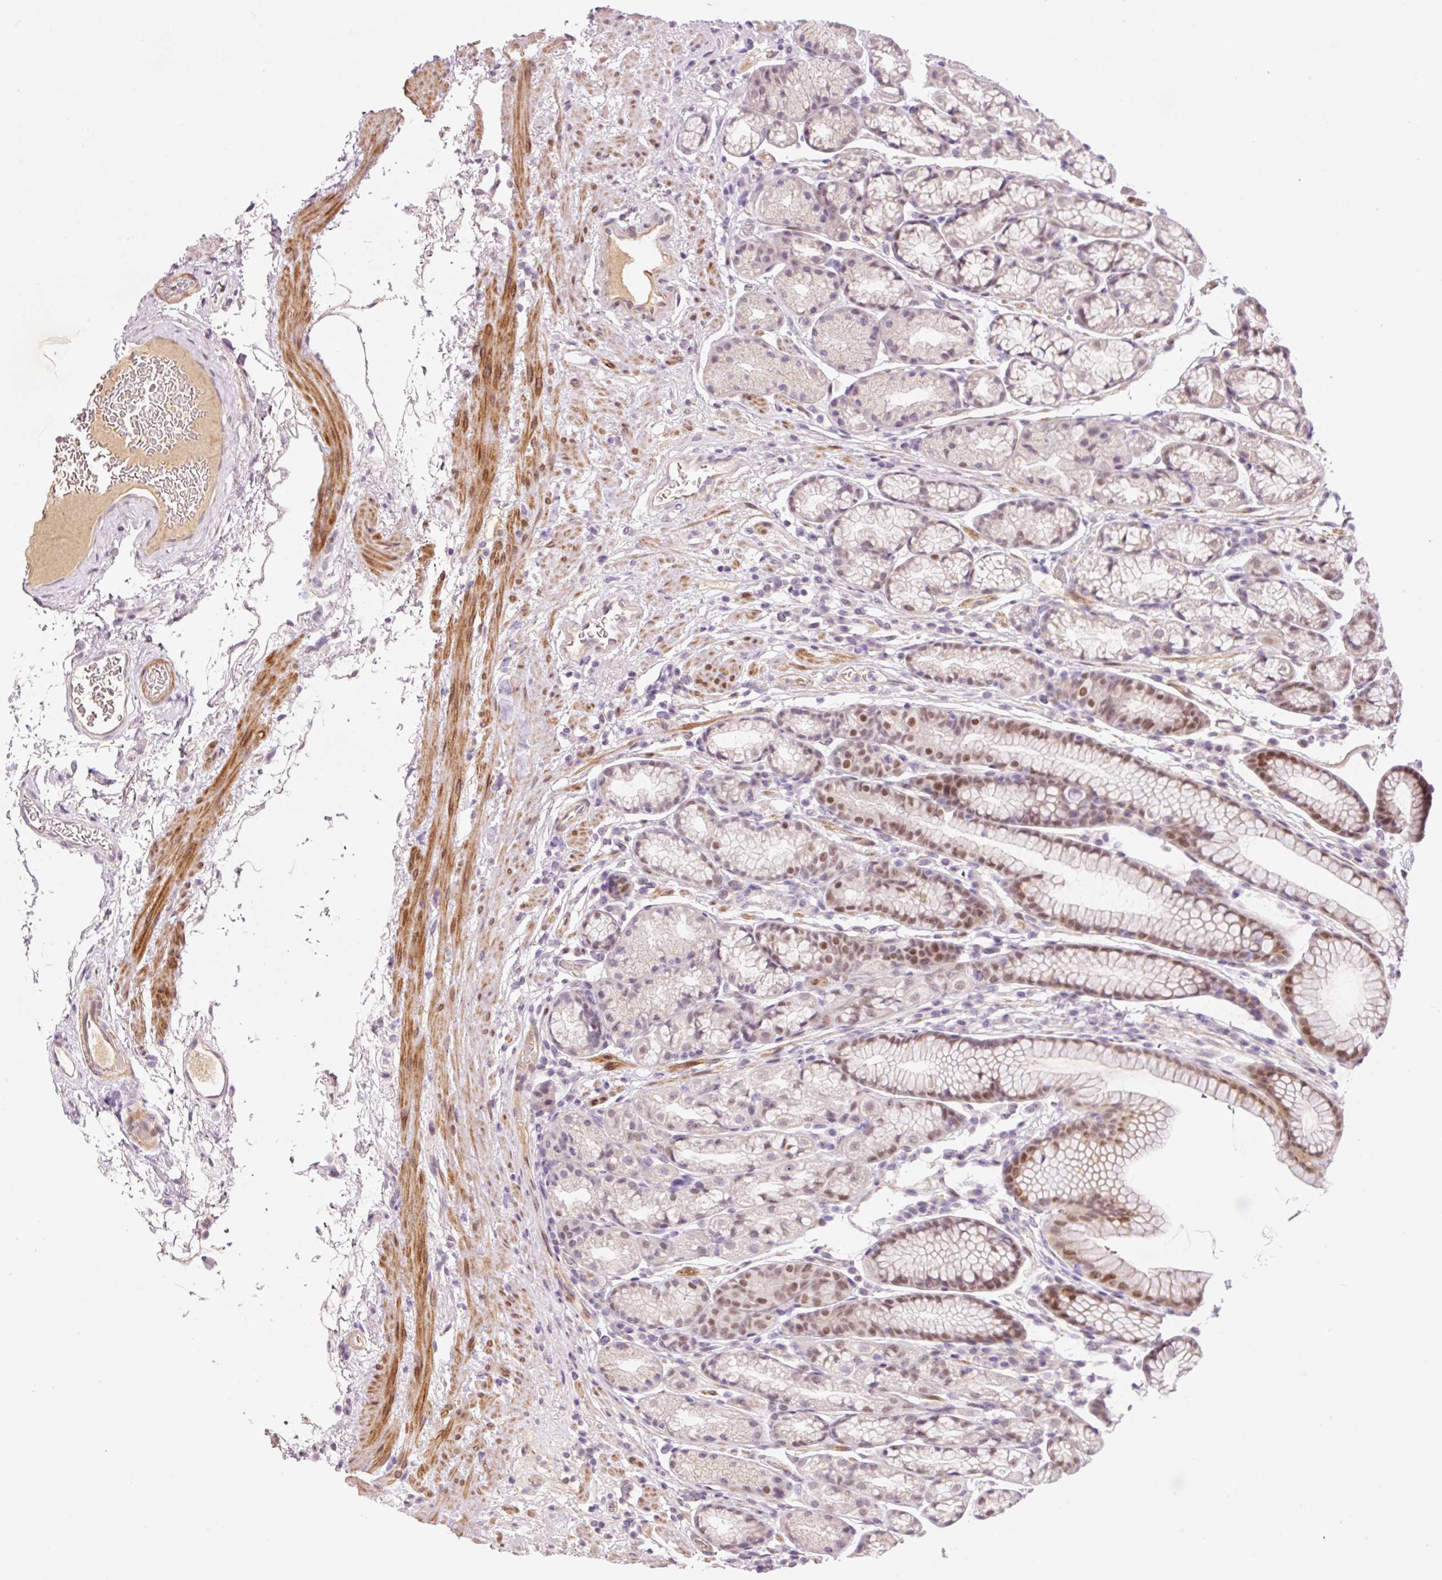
{"staining": {"intensity": "moderate", "quantity": "25%-75%", "location": "nuclear"}, "tissue": "stomach", "cell_type": "Glandular cells", "image_type": "normal", "snomed": [{"axis": "morphology", "description": "Normal tissue, NOS"}, {"axis": "topography", "description": "Stomach, lower"}], "caption": "Glandular cells demonstrate medium levels of moderate nuclear positivity in about 25%-75% of cells in benign human stomach.", "gene": "HNF1A", "patient": {"sex": "male", "age": 67}}